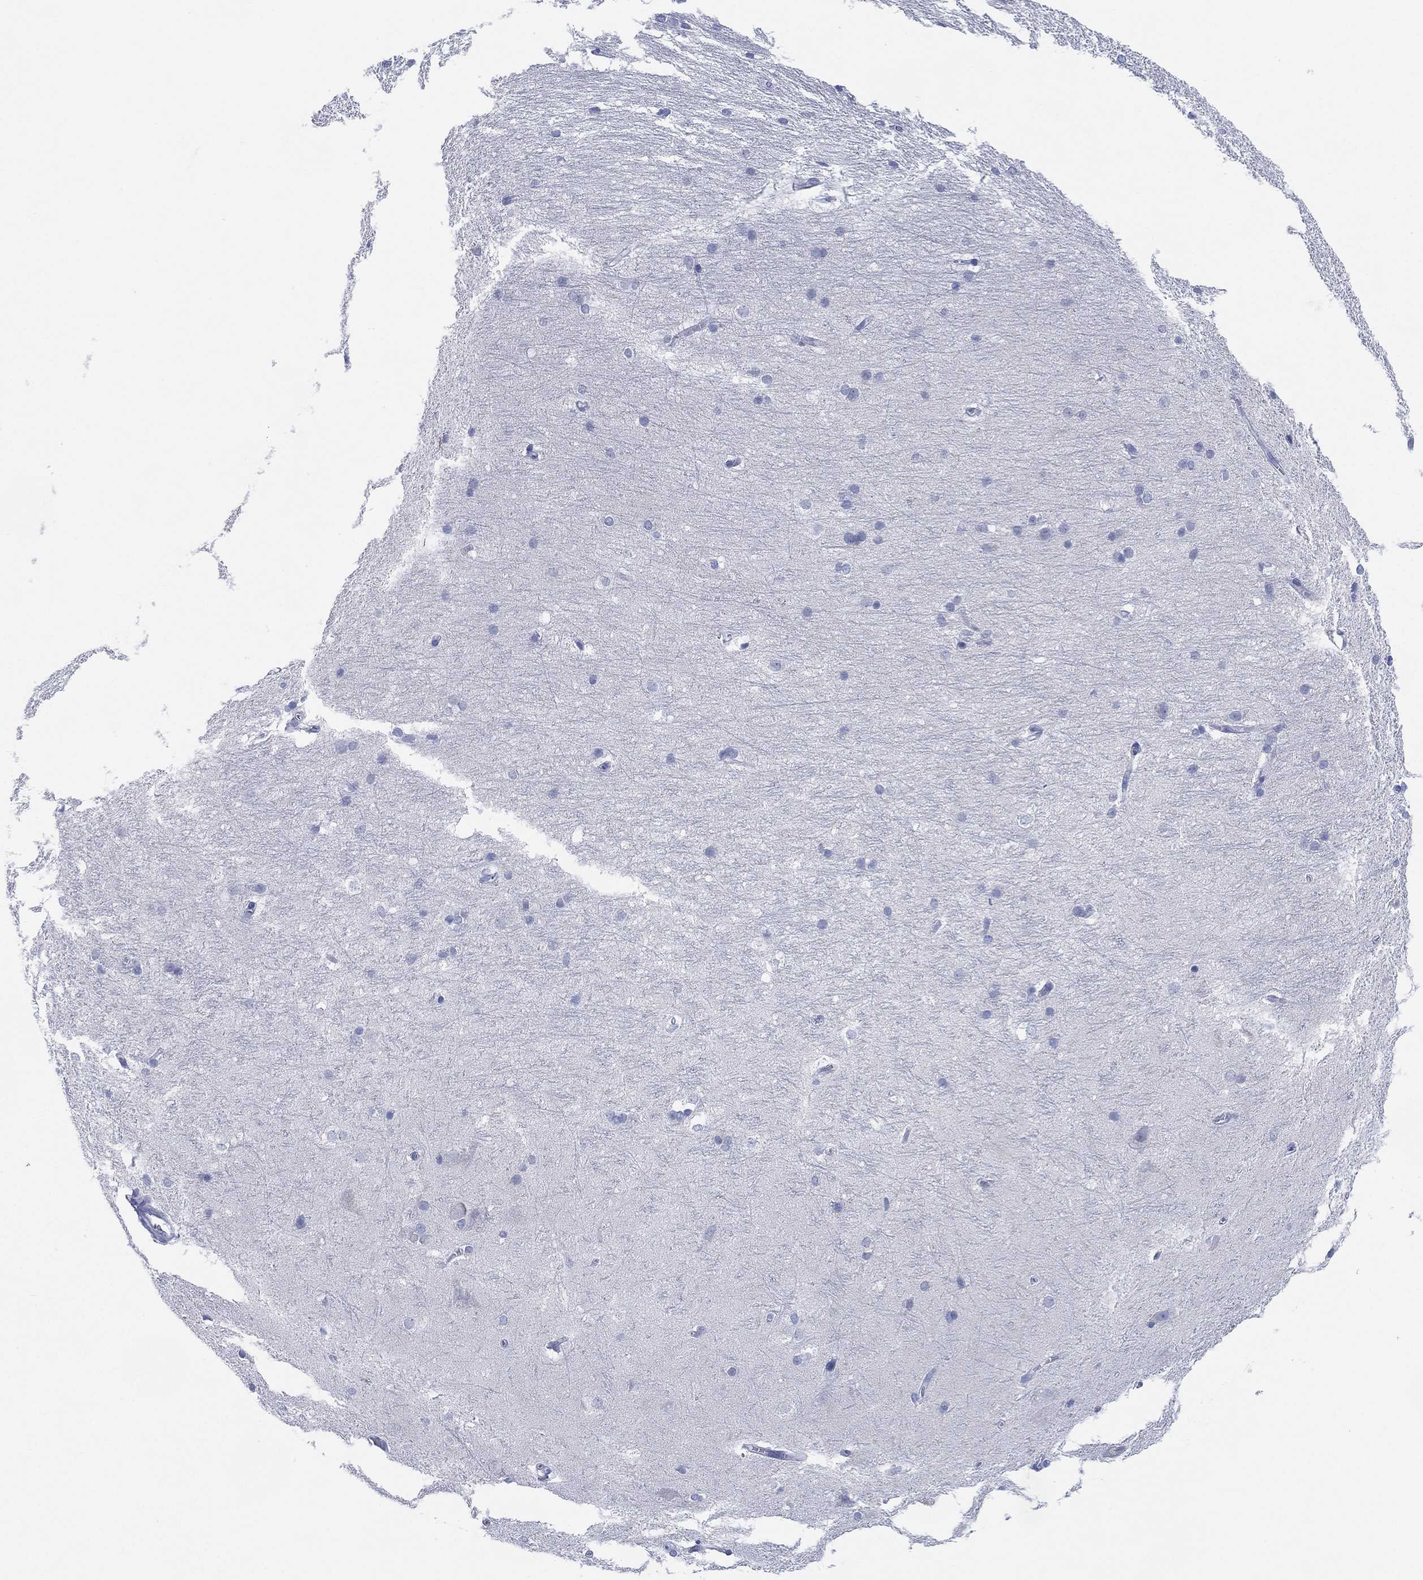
{"staining": {"intensity": "negative", "quantity": "none", "location": "none"}, "tissue": "hippocampus", "cell_type": "Glial cells", "image_type": "normal", "snomed": [{"axis": "morphology", "description": "Normal tissue, NOS"}, {"axis": "topography", "description": "Cerebral cortex"}, {"axis": "topography", "description": "Hippocampus"}], "caption": "This is an immunohistochemistry photomicrograph of unremarkable human hippocampus. There is no positivity in glial cells.", "gene": "ADAD2", "patient": {"sex": "female", "age": 19}}